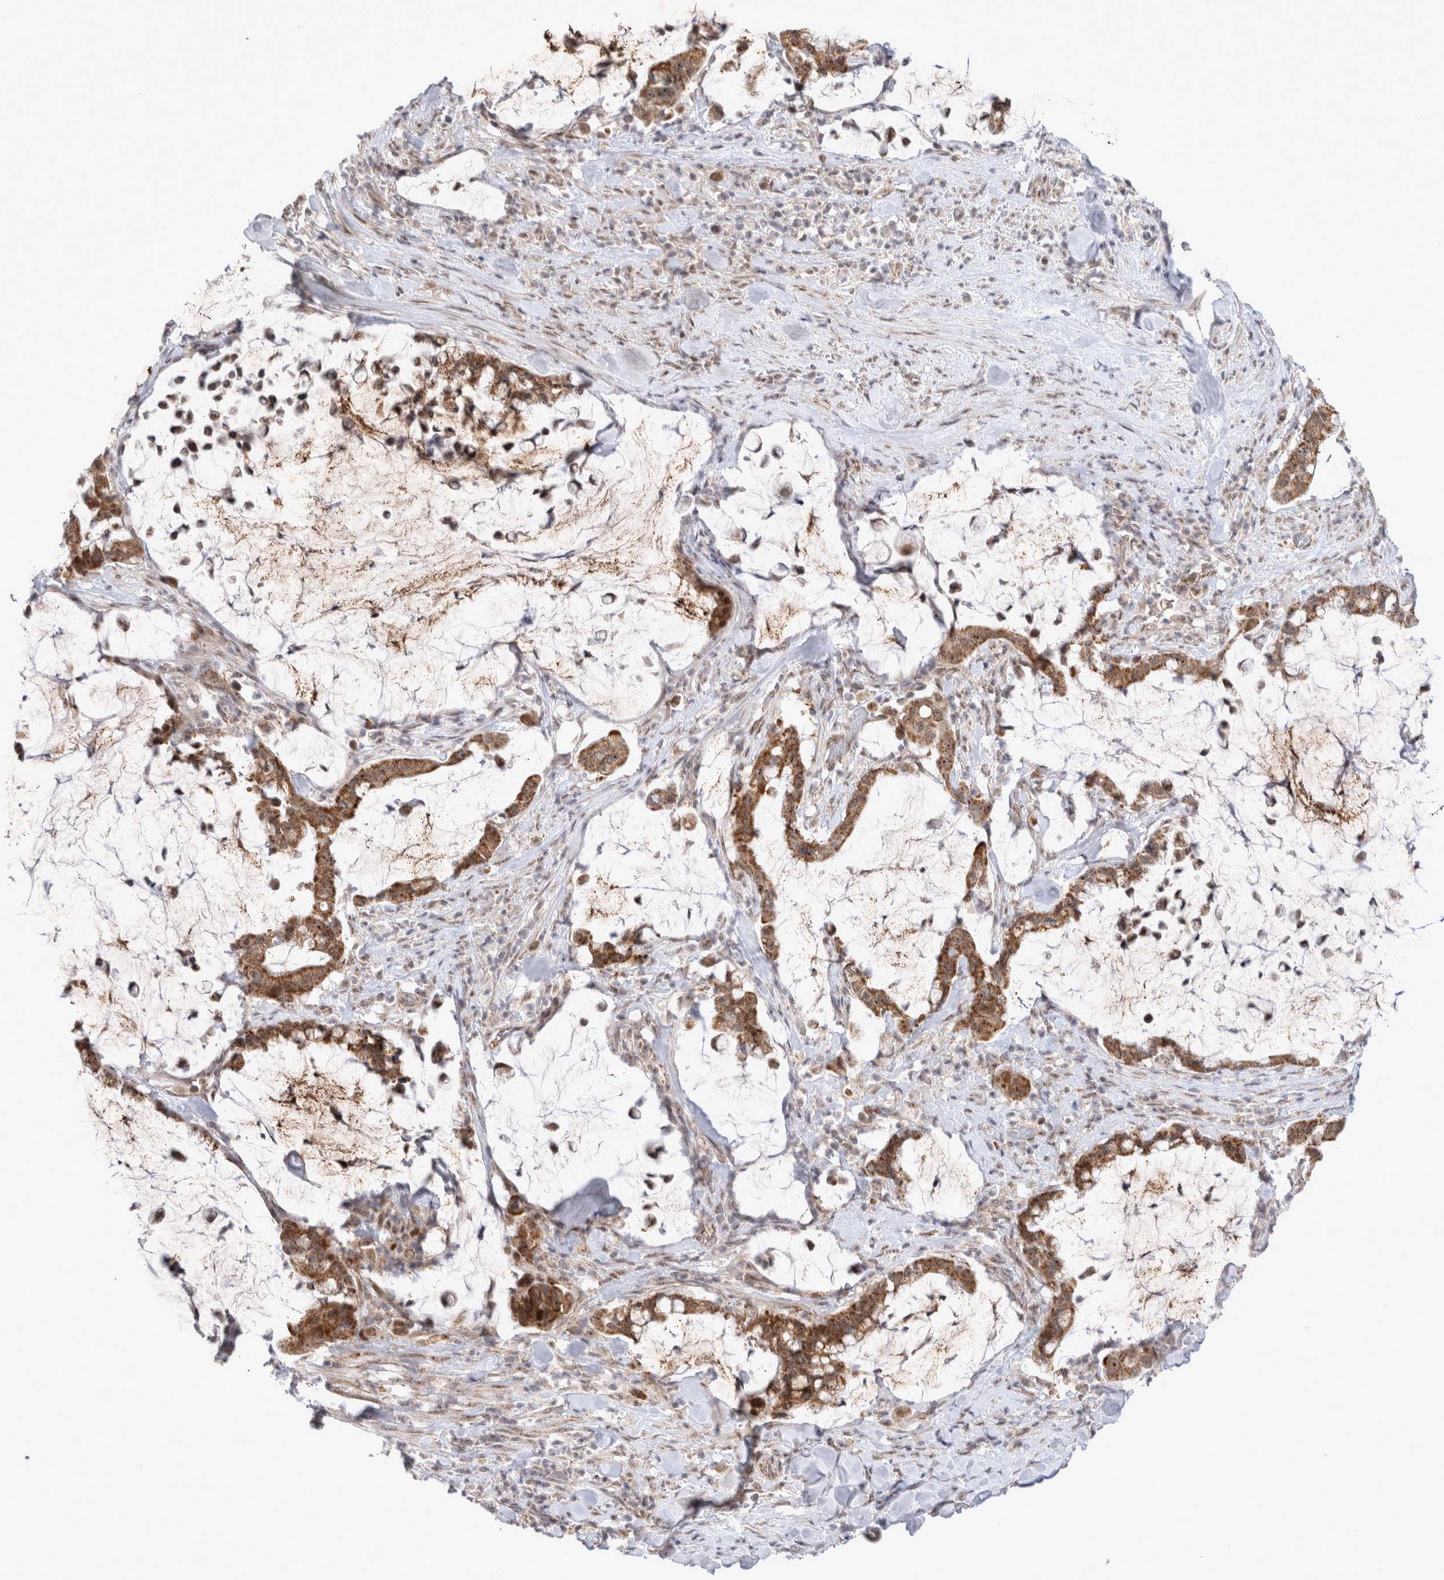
{"staining": {"intensity": "moderate", "quantity": ">75%", "location": "cytoplasmic/membranous,nuclear"}, "tissue": "pancreatic cancer", "cell_type": "Tumor cells", "image_type": "cancer", "snomed": [{"axis": "morphology", "description": "Adenocarcinoma, NOS"}, {"axis": "topography", "description": "Pancreas"}], "caption": "Moderate cytoplasmic/membranous and nuclear staining for a protein is appreciated in about >75% of tumor cells of adenocarcinoma (pancreatic) using immunohistochemistry (IHC).", "gene": "MRPL37", "patient": {"sex": "male", "age": 41}}